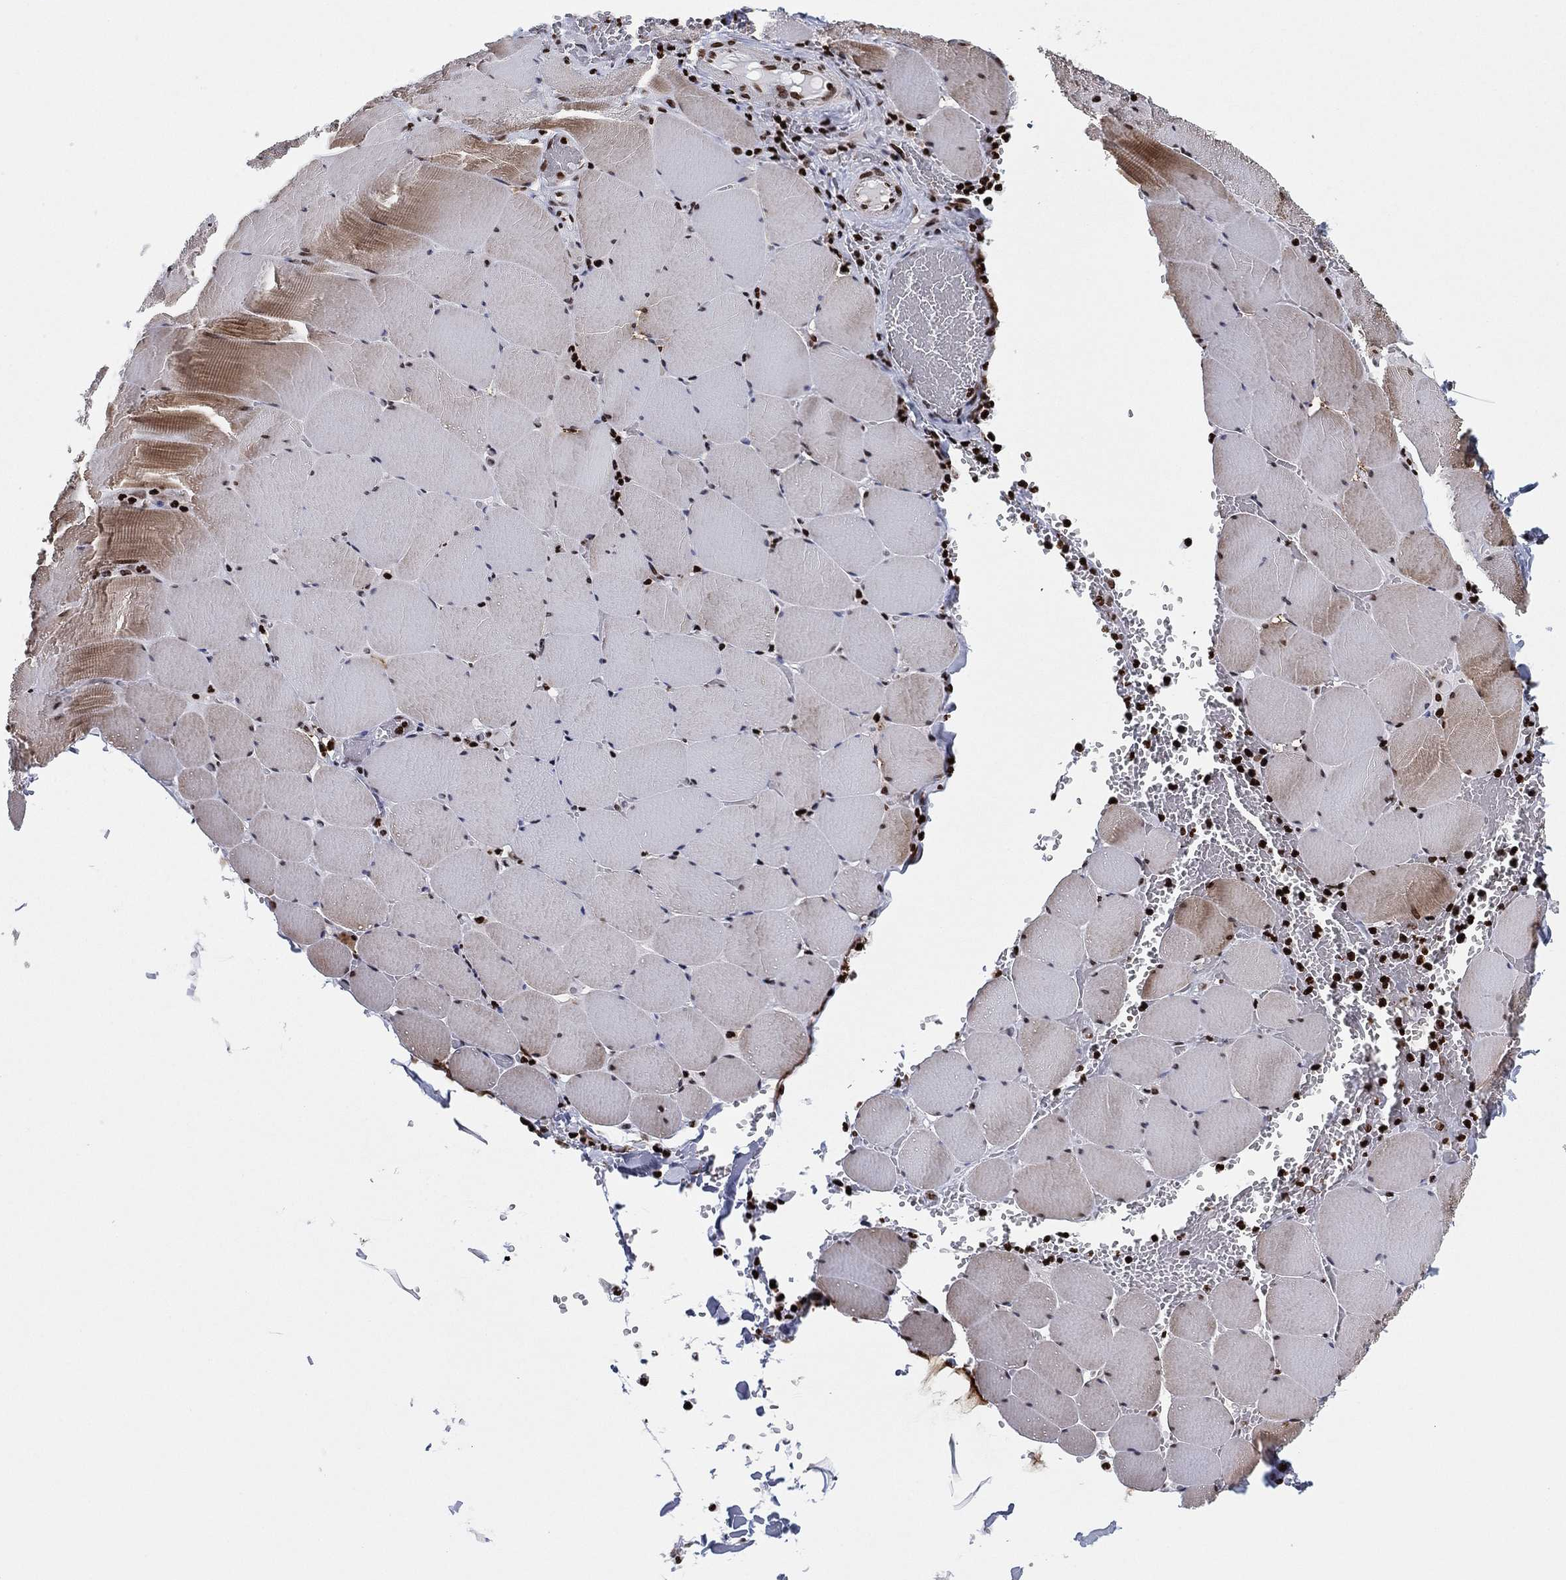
{"staining": {"intensity": "moderate", "quantity": "25%-75%", "location": "cytoplasmic/membranous,nuclear"}, "tissue": "skeletal muscle", "cell_type": "Myocytes", "image_type": "normal", "snomed": [{"axis": "morphology", "description": "Normal tissue, NOS"}, {"axis": "morphology", "description": "Malignant melanoma, Metastatic site"}, {"axis": "topography", "description": "Skeletal muscle"}], "caption": "Immunohistochemical staining of unremarkable skeletal muscle exhibits 25%-75% levels of moderate cytoplasmic/membranous,nuclear protein staining in about 25%-75% of myocytes. The protein of interest is shown in brown color, while the nuclei are stained blue.", "gene": "MFSD14A", "patient": {"sex": "male", "age": 50}}